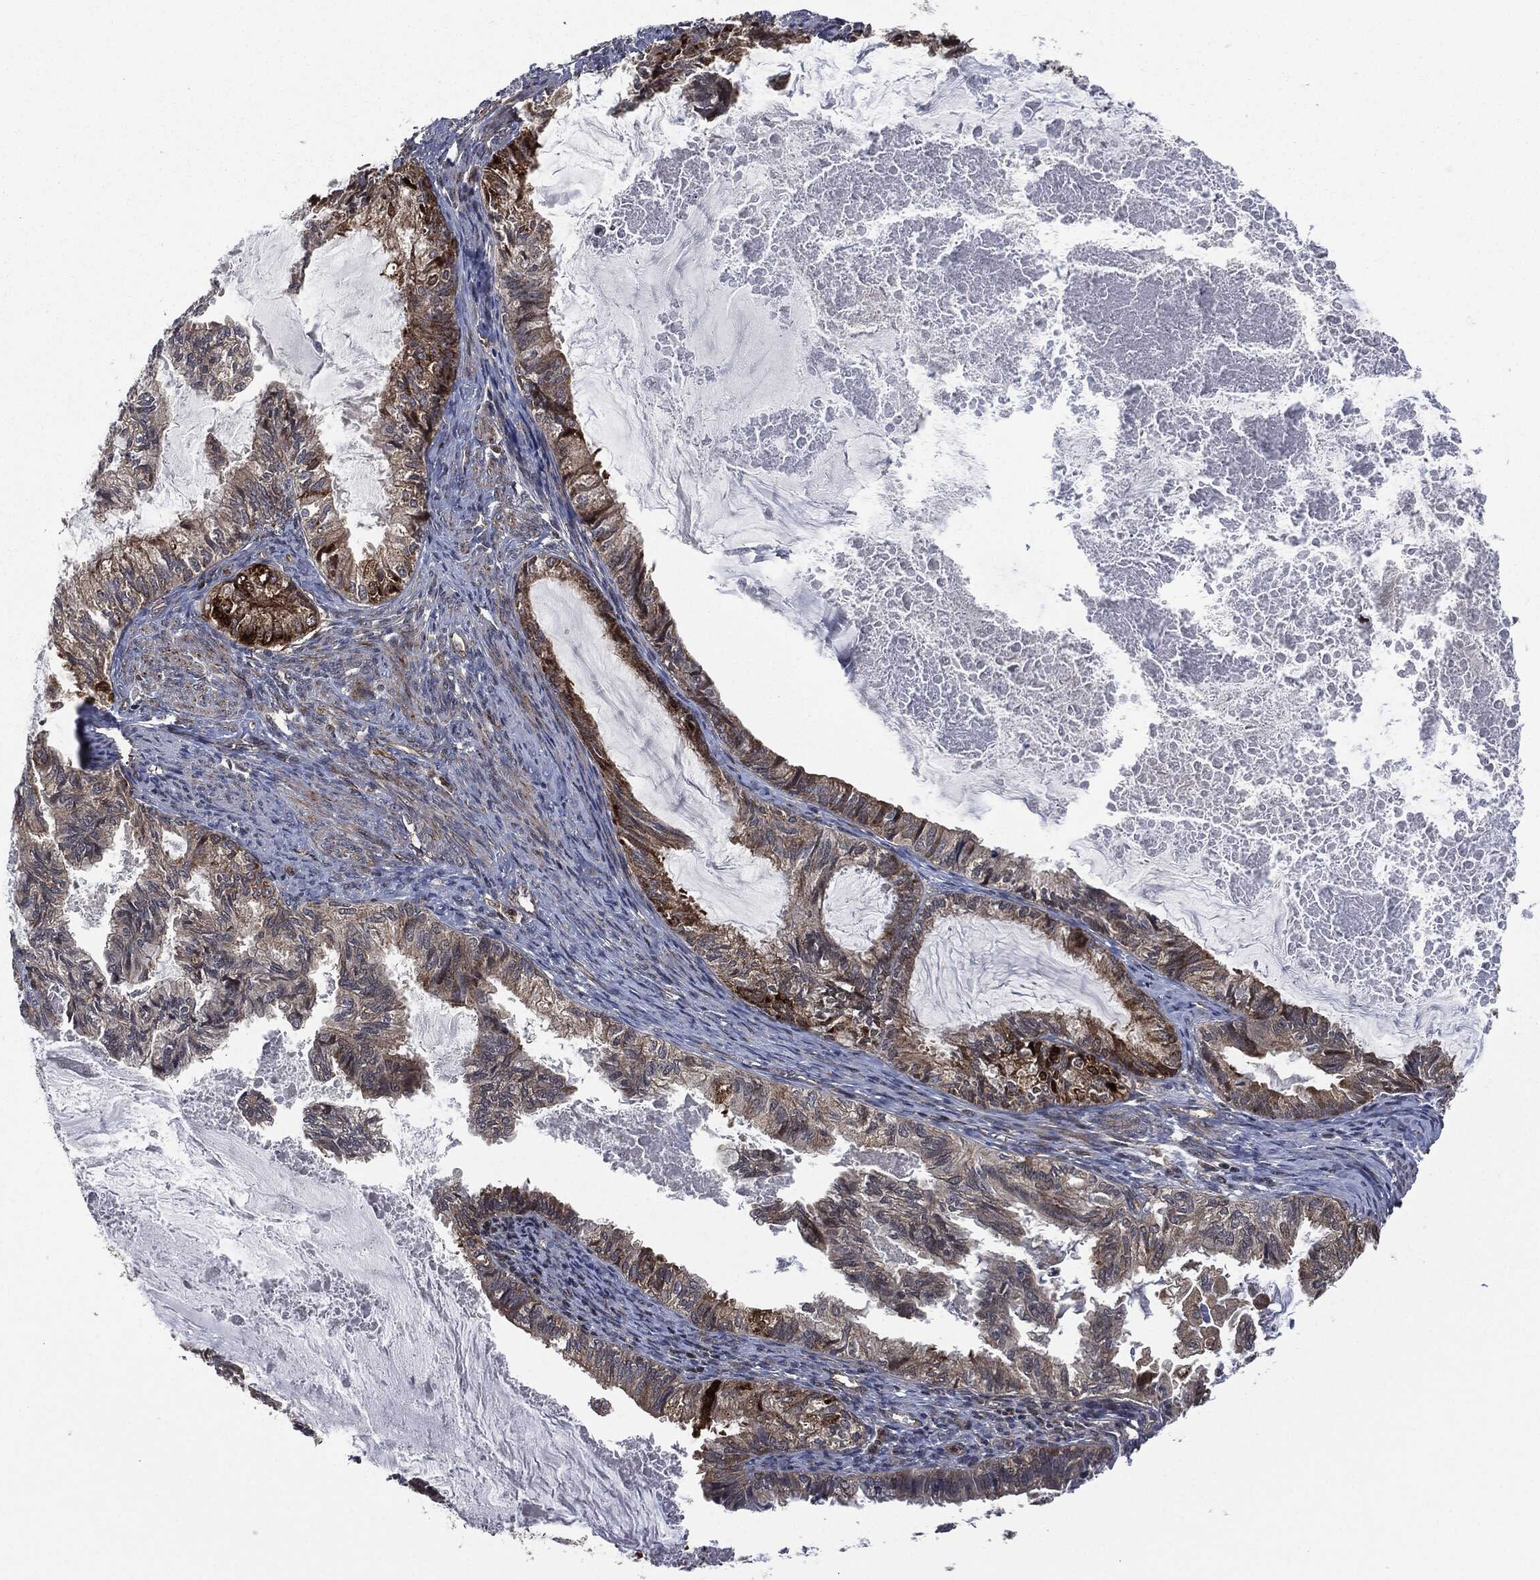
{"staining": {"intensity": "strong", "quantity": "<25%", "location": "cytoplasmic/membranous"}, "tissue": "endometrial cancer", "cell_type": "Tumor cells", "image_type": "cancer", "snomed": [{"axis": "morphology", "description": "Adenocarcinoma, NOS"}, {"axis": "topography", "description": "Endometrium"}], "caption": "Endometrial cancer (adenocarcinoma) tissue displays strong cytoplasmic/membranous staining in about <25% of tumor cells, visualized by immunohistochemistry.", "gene": "HRAS", "patient": {"sex": "female", "age": 86}}